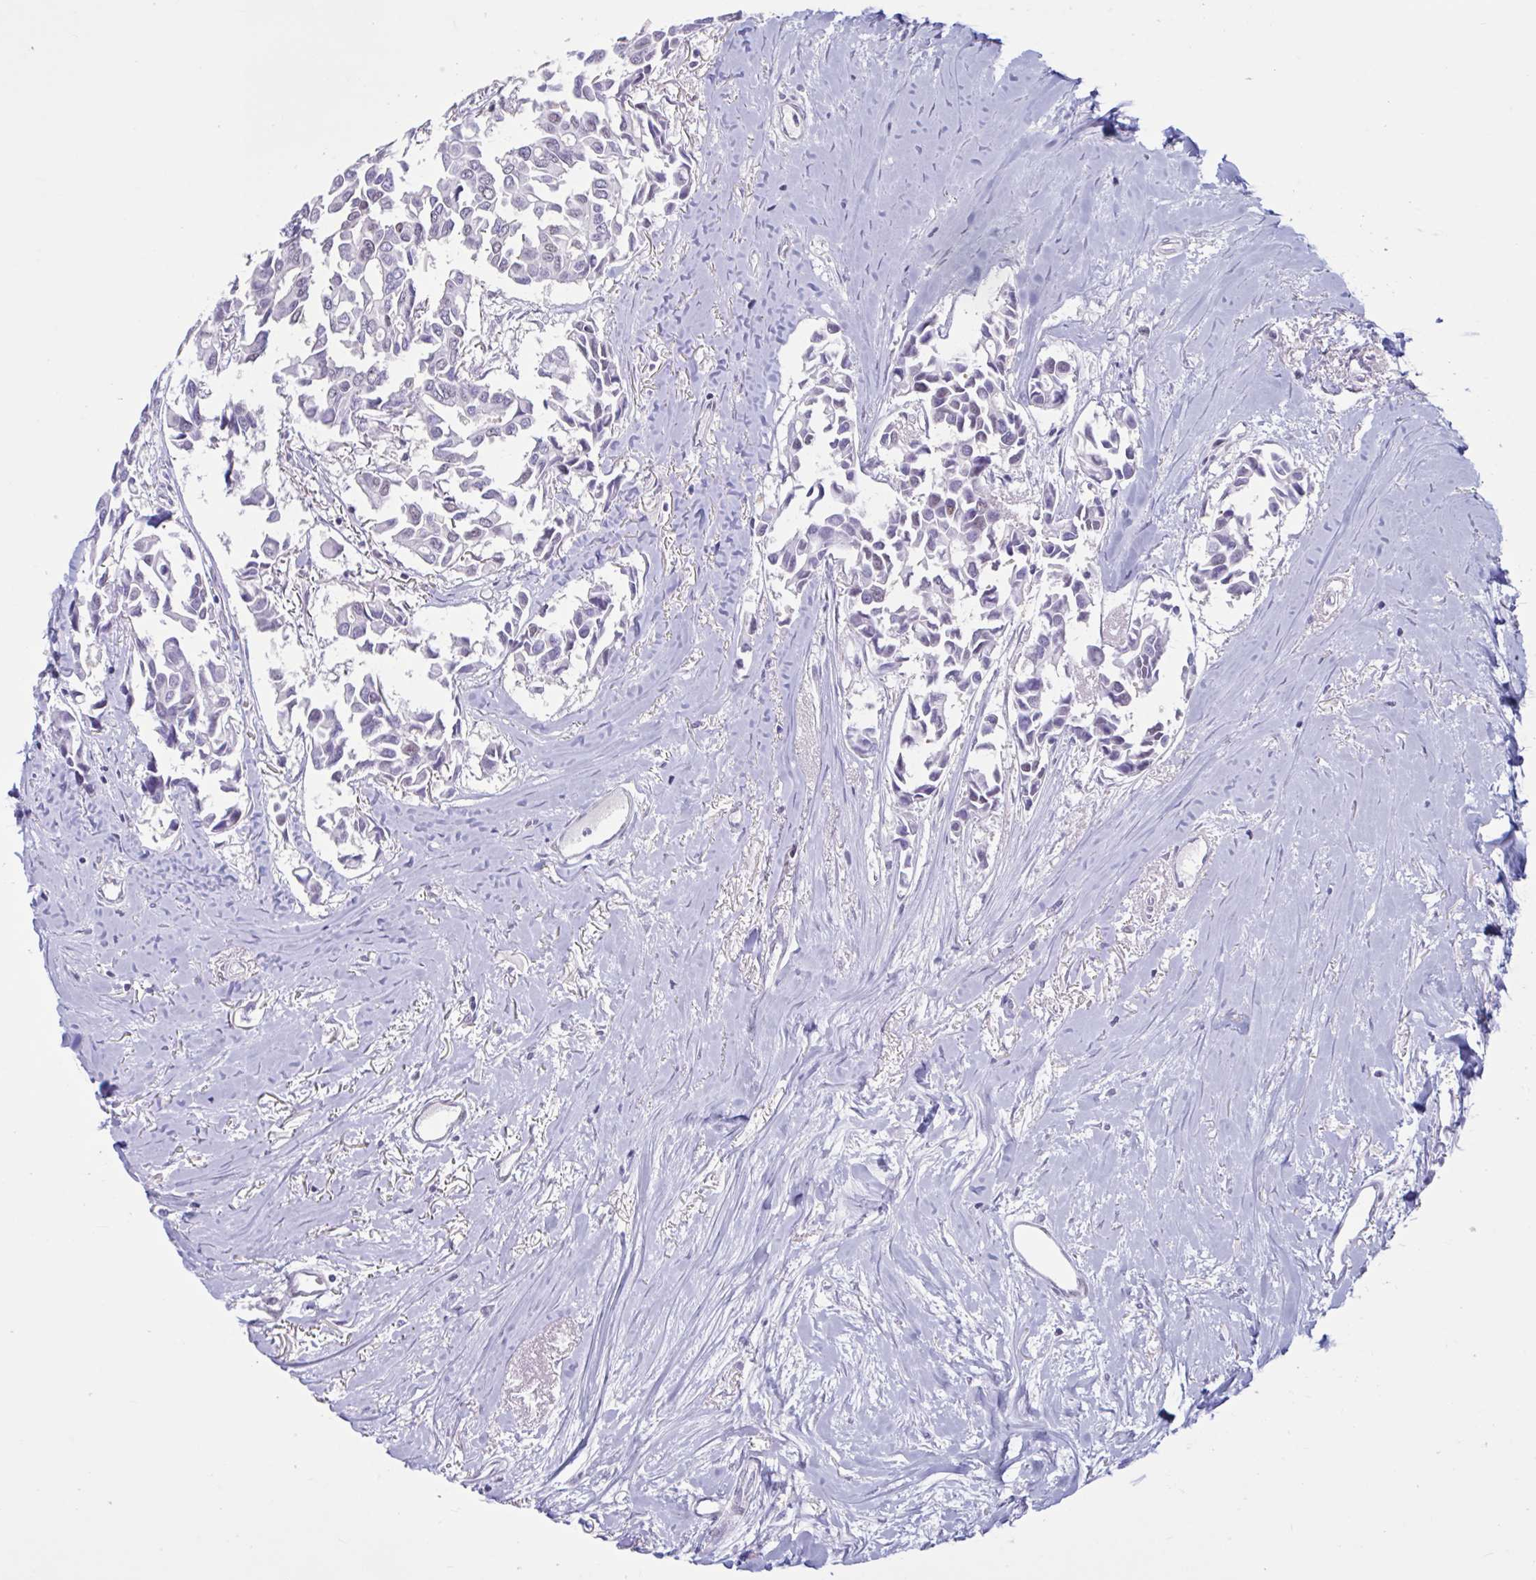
{"staining": {"intensity": "negative", "quantity": "none", "location": "none"}, "tissue": "breast cancer", "cell_type": "Tumor cells", "image_type": "cancer", "snomed": [{"axis": "morphology", "description": "Duct carcinoma"}, {"axis": "topography", "description": "Breast"}], "caption": "This is an IHC micrograph of breast cancer (infiltrating ductal carcinoma). There is no expression in tumor cells.", "gene": "RBL1", "patient": {"sex": "female", "age": 54}}